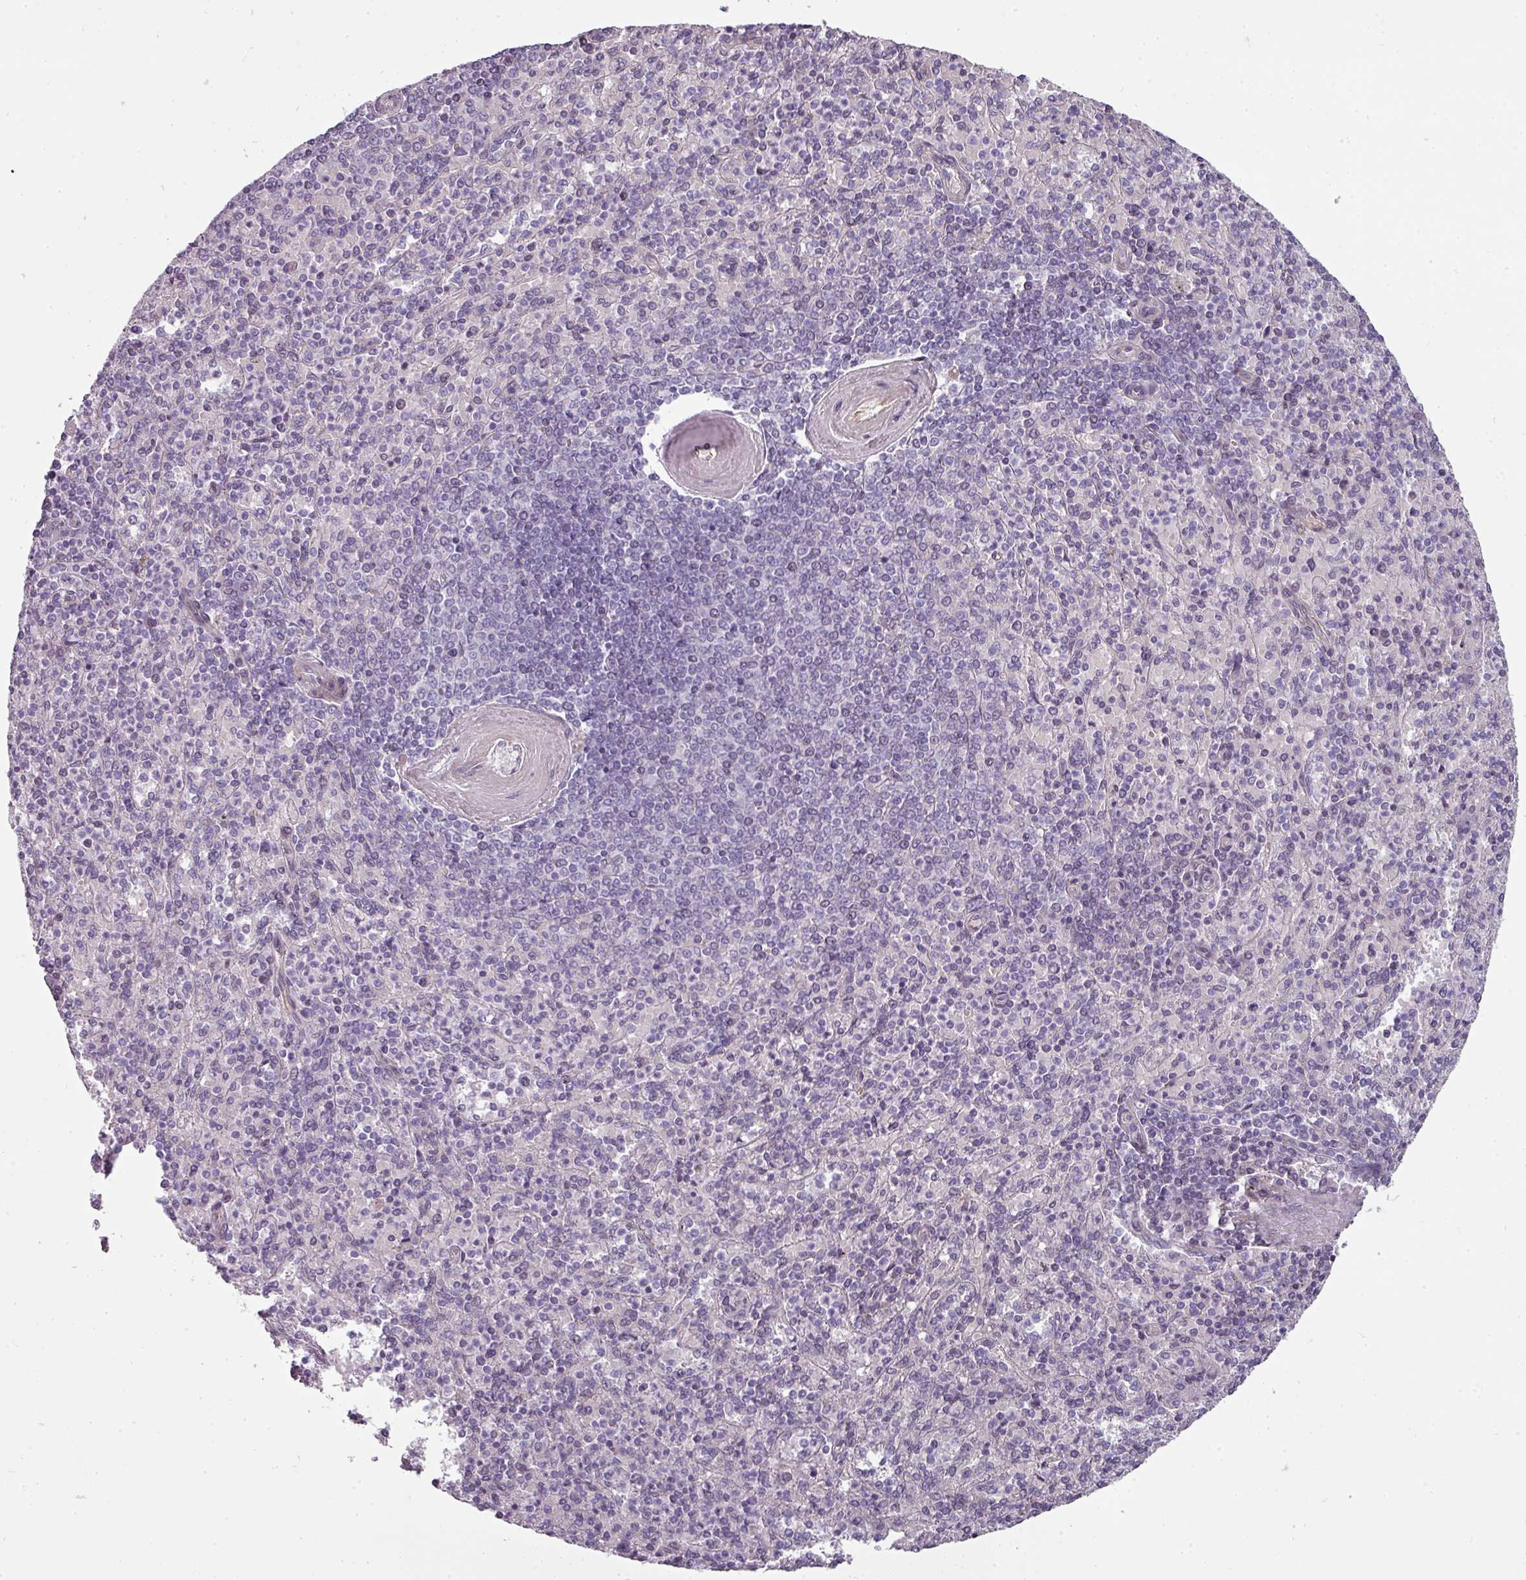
{"staining": {"intensity": "negative", "quantity": "none", "location": "none"}, "tissue": "spleen", "cell_type": "Cells in red pulp", "image_type": "normal", "snomed": [{"axis": "morphology", "description": "Normal tissue, NOS"}, {"axis": "topography", "description": "Spleen"}], "caption": "This is an immunohistochemistry (IHC) photomicrograph of normal spleen. There is no expression in cells in red pulp.", "gene": "CHRDL1", "patient": {"sex": "male", "age": 82}}